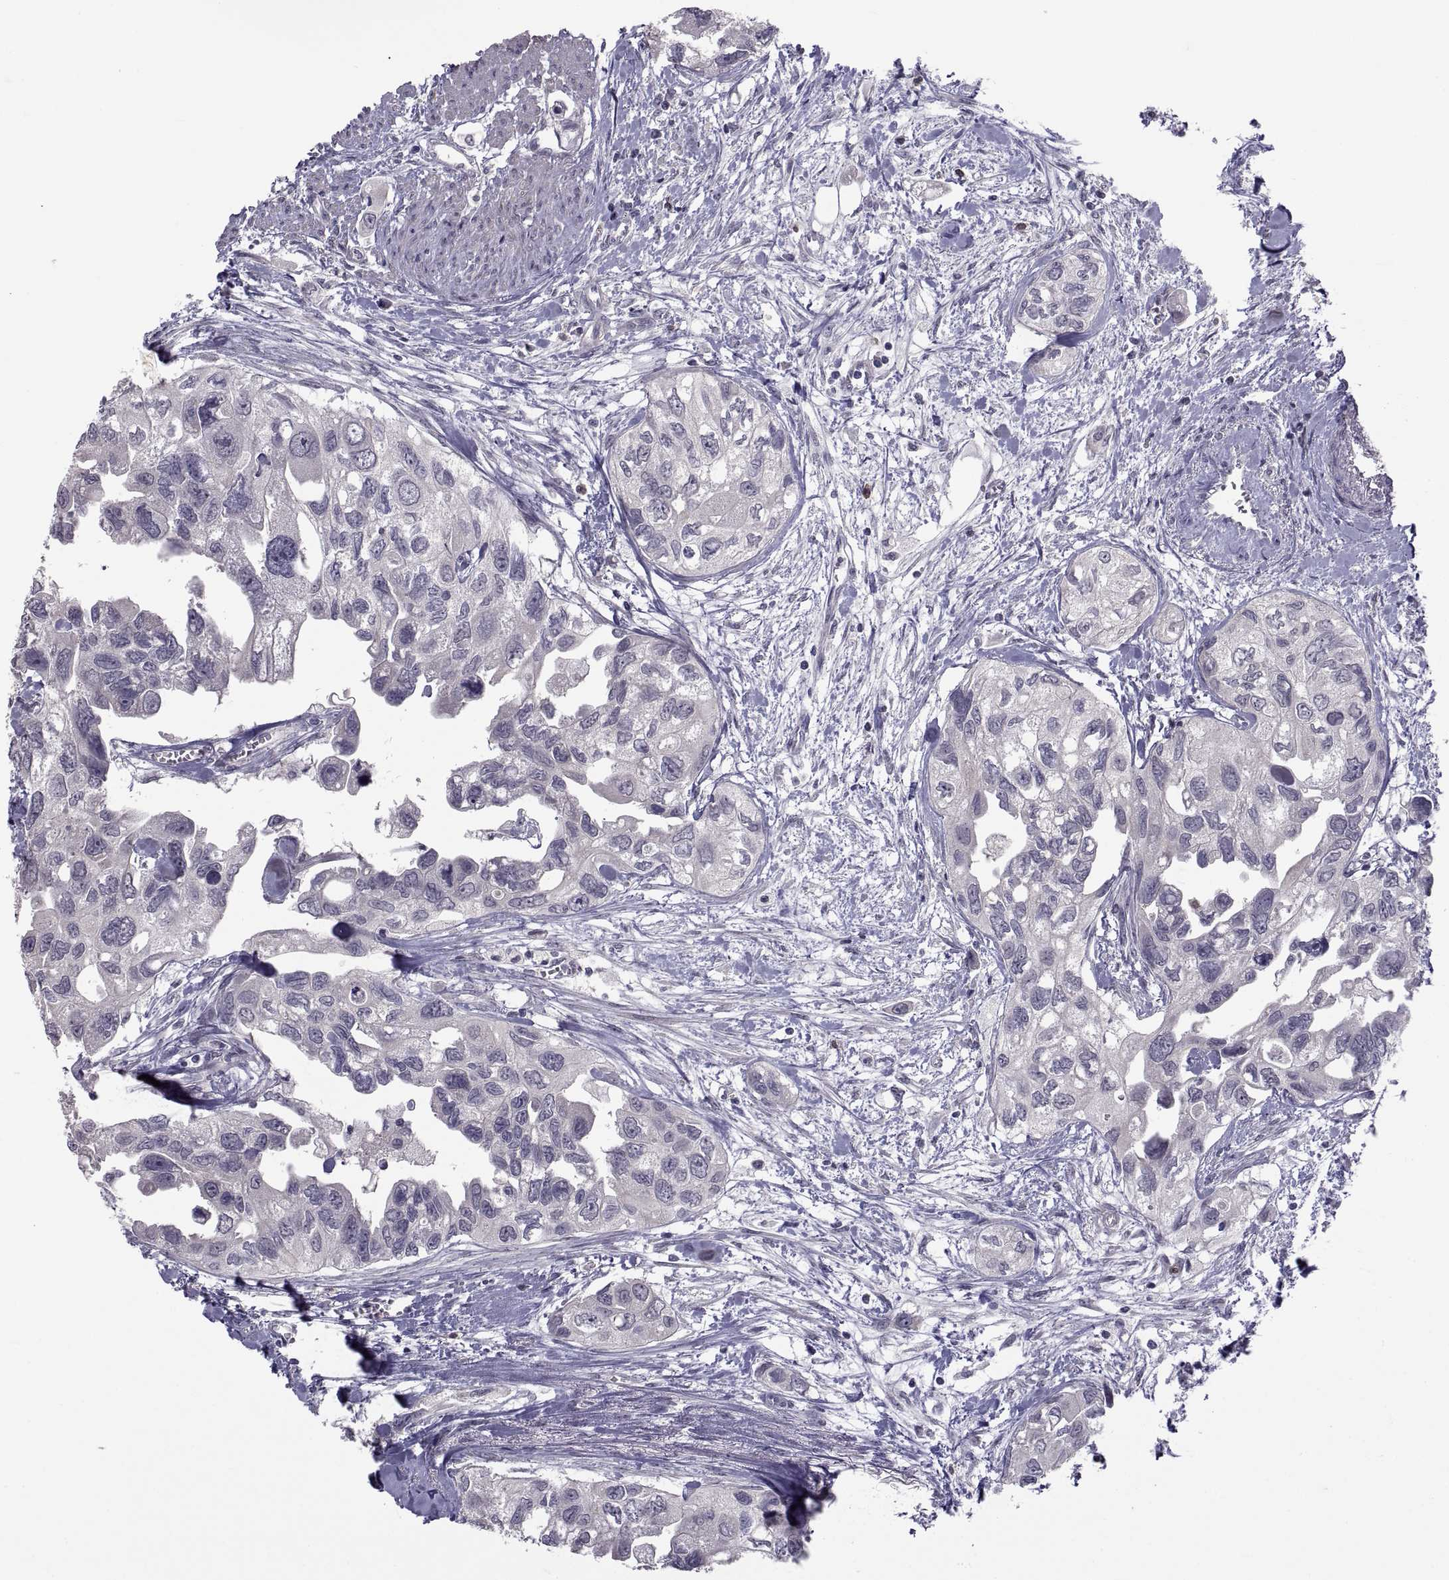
{"staining": {"intensity": "negative", "quantity": "none", "location": "none"}, "tissue": "urothelial cancer", "cell_type": "Tumor cells", "image_type": "cancer", "snomed": [{"axis": "morphology", "description": "Urothelial carcinoma, High grade"}, {"axis": "topography", "description": "Urinary bladder"}], "caption": "This histopathology image is of high-grade urothelial carcinoma stained with immunohistochemistry (IHC) to label a protein in brown with the nuclei are counter-stained blue. There is no staining in tumor cells.", "gene": "NPTX2", "patient": {"sex": "male", "age": 59}}